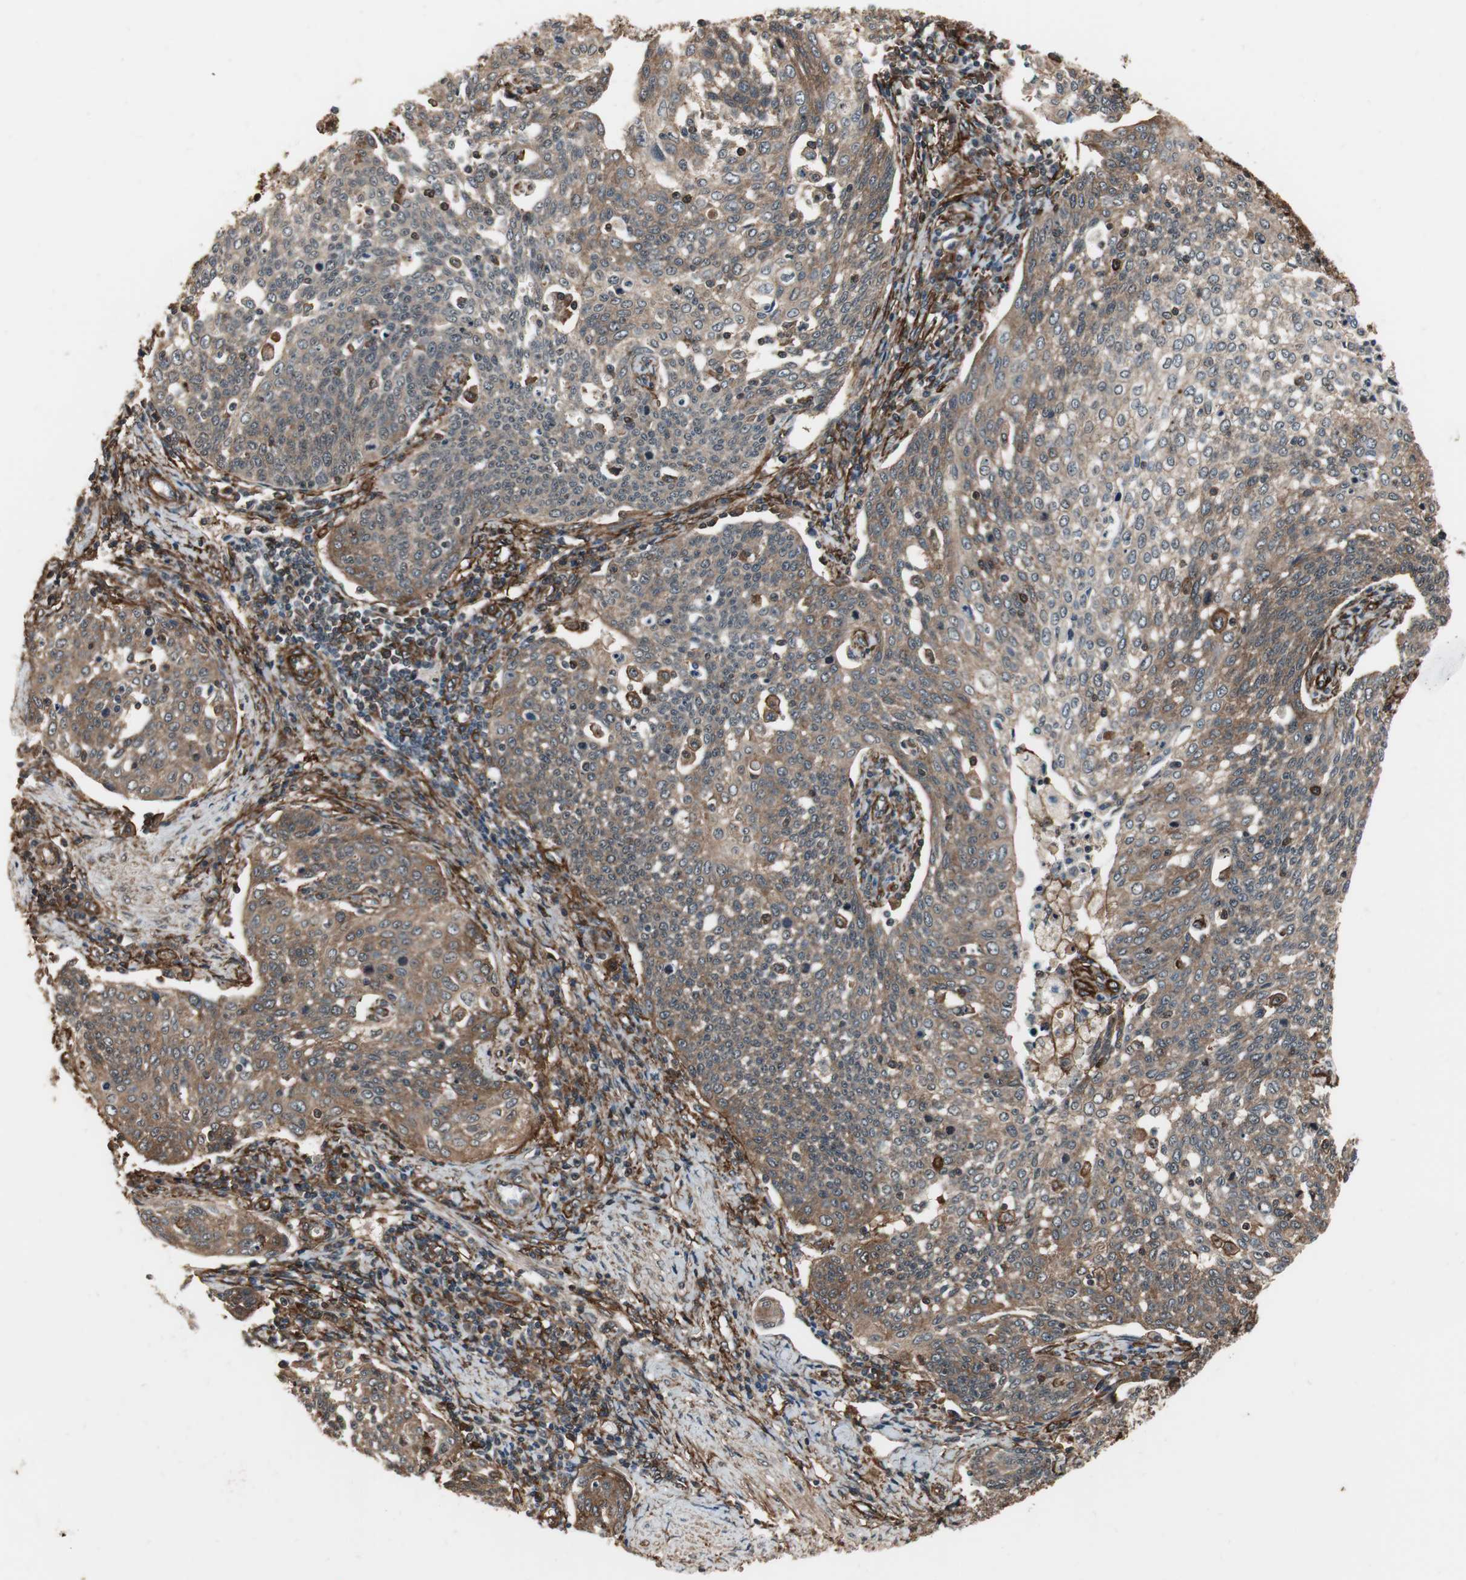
{"staining": {"intensity": "weak", "quantity": ">75%", "location": "cytoplasmic/membranous"}, "tissue": "cervical cancer", "cell_type": "Tumor cells", "image_type": "cancer", "snomed": [{"axis": "morphology", "description": "Squamous cell carcinoma, NOS"}, {"axis": "topography", "description": "Cervix"}], "caption": "IHC histopathology image of cervical cancer stained for a protein (brown), which demonstrates low levels of weak cytoplasmic/membranous staining in about >75% of tumor cells.", "gene": "PTPN11", "patient": {"sex": "female", "age": 34}}